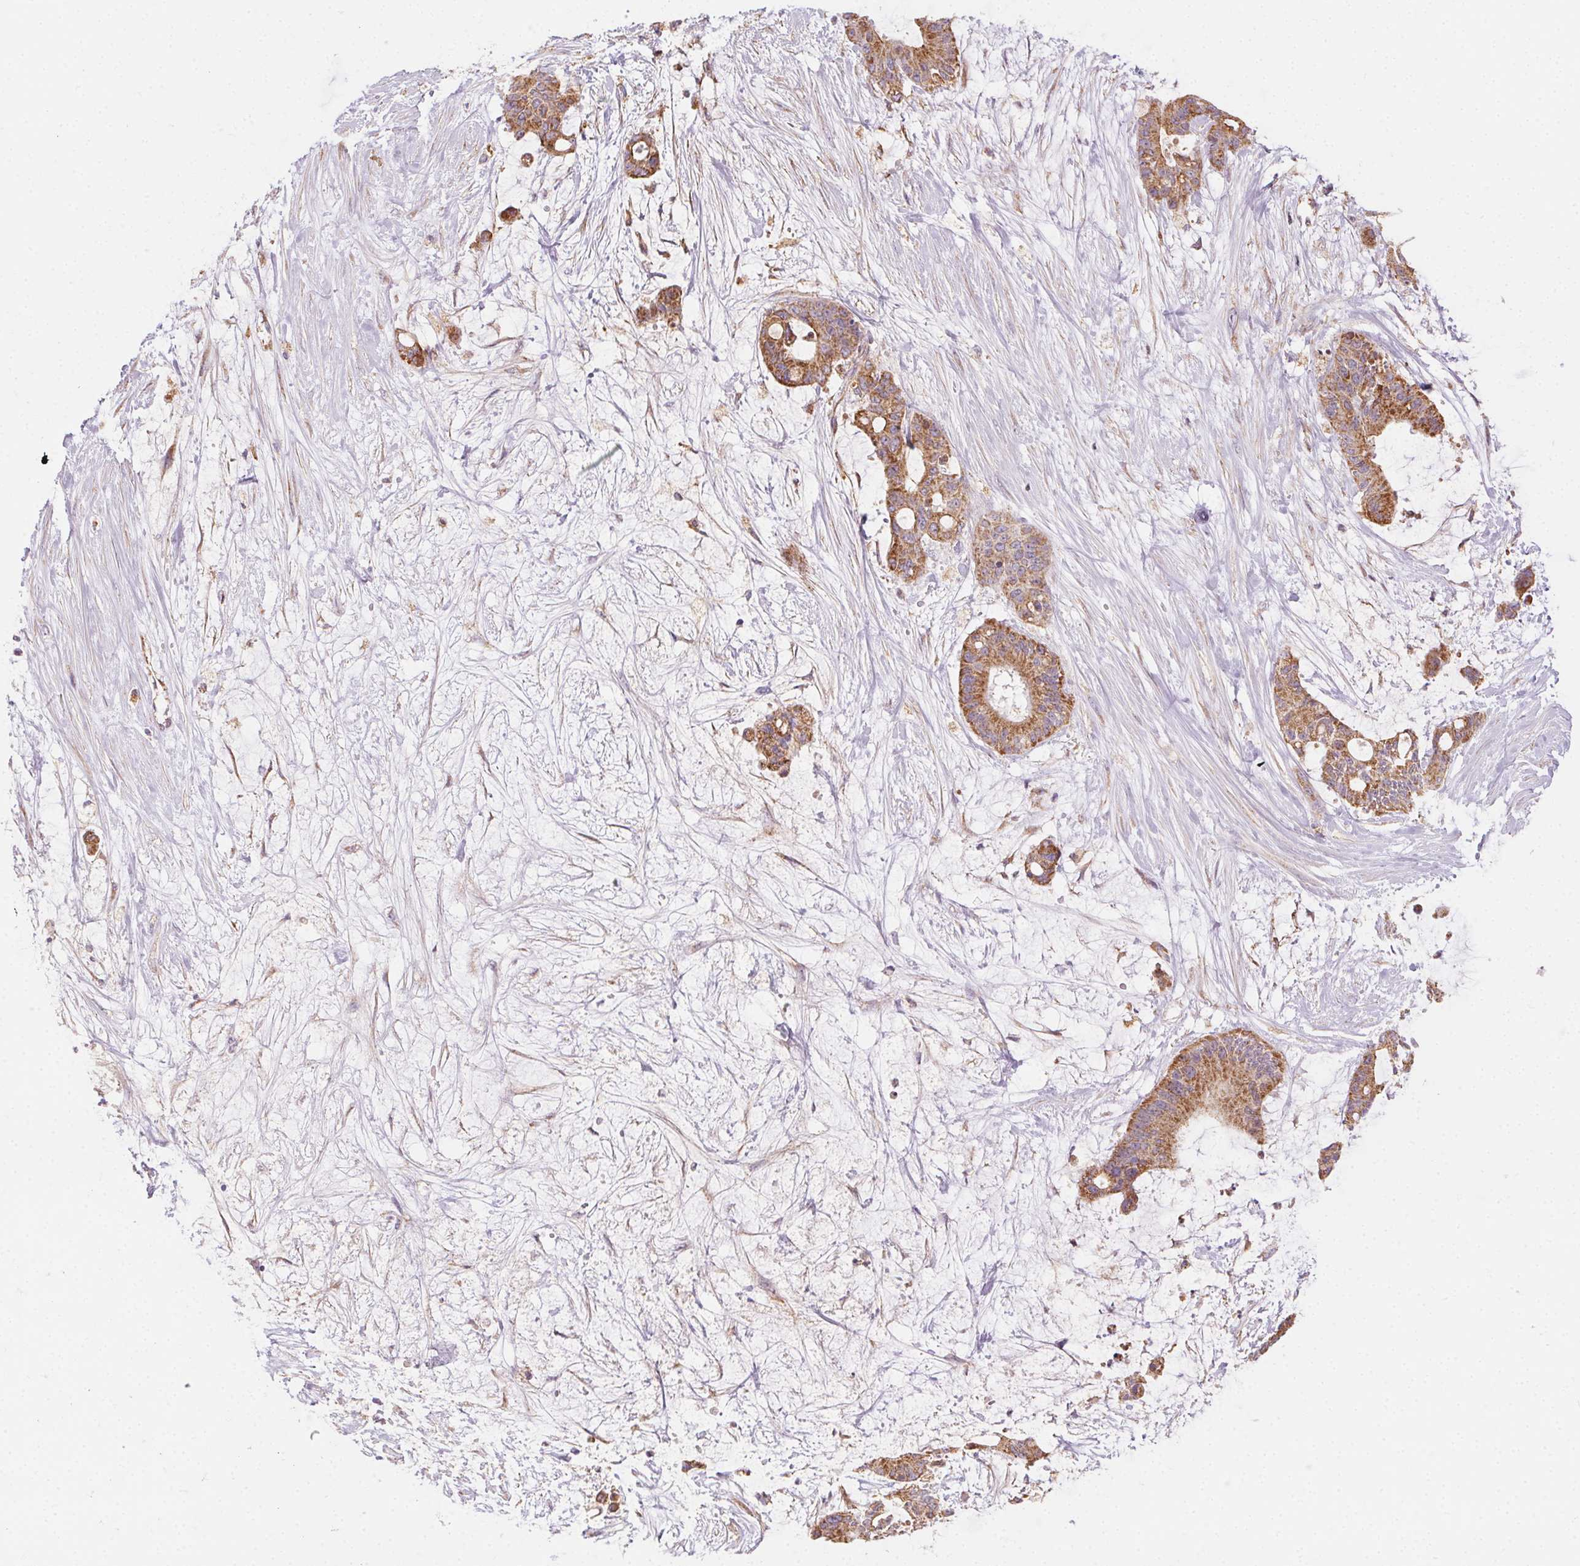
{"staining": {"intensity": "moderate", "quantity": ">75%", "location": "cytoplasmic/membranous"}, "tissue": "liver cancer", "cell_type": "Tumor cells", "image_type": "cancer", "snomed": [{"axis": "morphology", "description": "Normal tissue, NOS"}, {"axis": "morphology", "description": "Cholangiocarcinoma"}, {"axis": "topography", "description": "Liver"}, {"axis": "topography", "description": "Peripheral nerve tissue"}], "caption": "Protein analysis of cholangiocarcinoma (liver) tissue displays moderate cytoplasmic/membranous staining in about >75% of tumor cells.", "gene": "CLPB", "patient": {"sex": "female", "age": 73}}